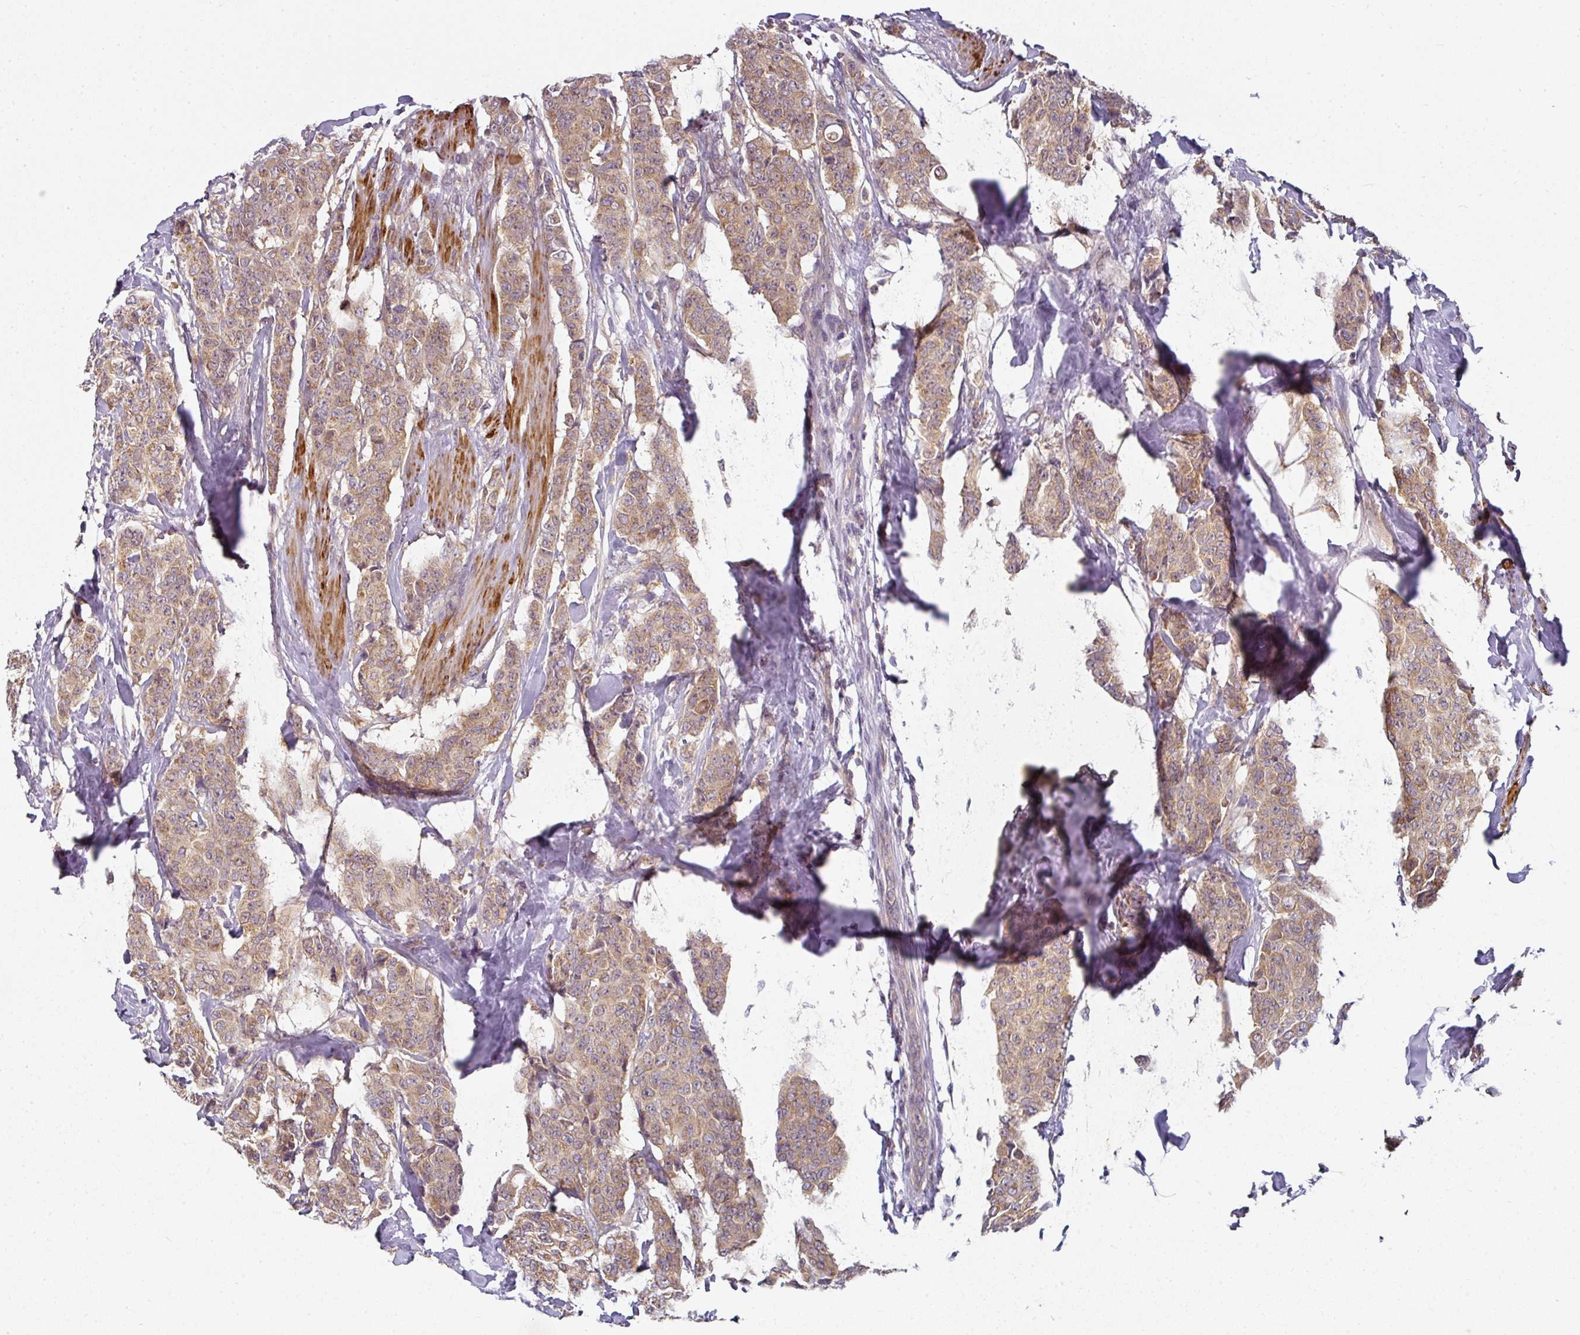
{"staining": {"intensity": "moderate", "quantity": ">75%", "location": "cytoplasmic/membranous"}, "tissue": "breast cancer", "cell_type": "Tumor cells", "image_type": "cancer", "snomed": [{"axis": "morphology", "description": "Duct carcinoma"}, {"axis": "topography", "description": "Breast"}], "caption": "Breast cancer stained with immunohistochemistry (IHC) displays moderate cytoplasmic/membranous expression in approximately >75% of tumor cells.", "gene": "MAP2K2", "patient": {"sex": "female", "age": 40}}